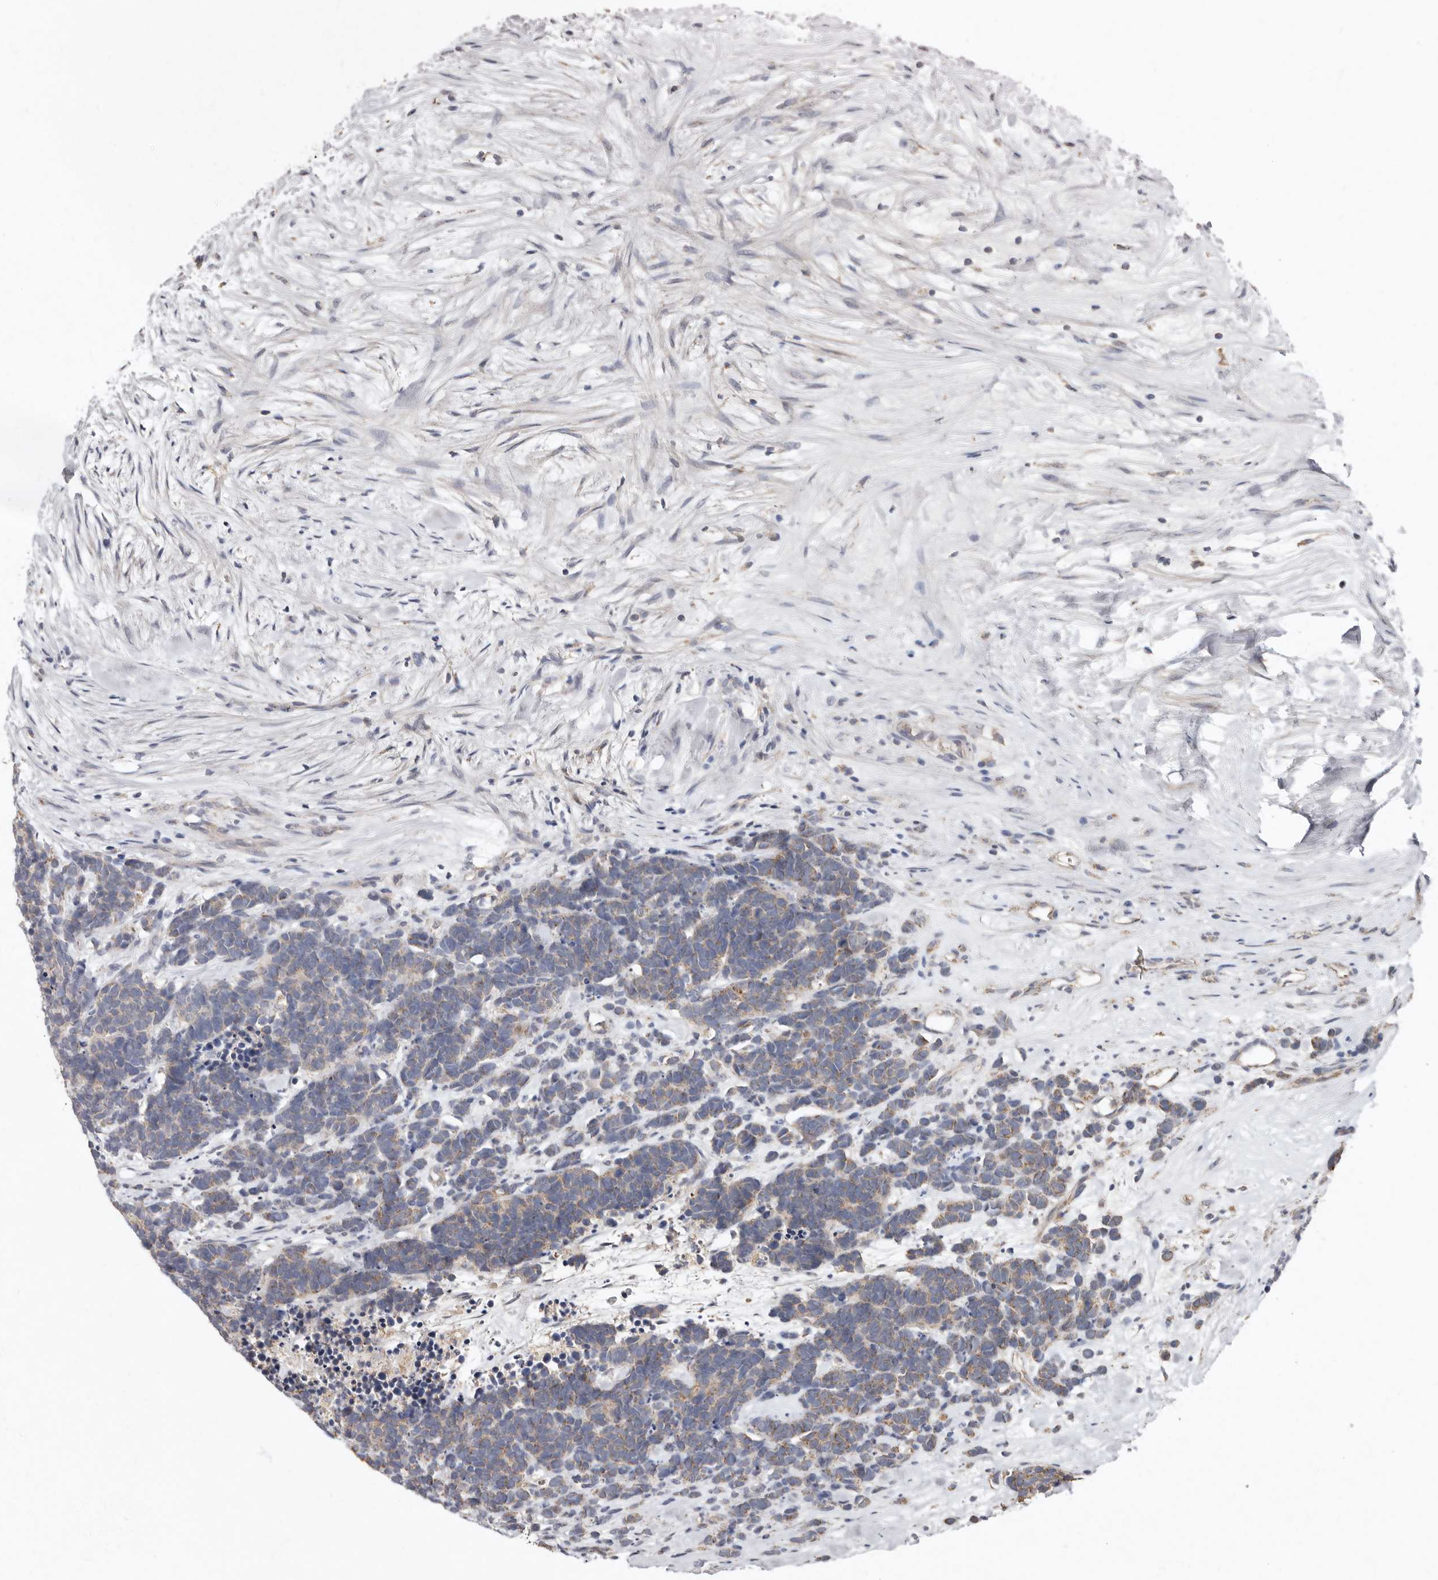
{"staining": {"intensity": "weak", "quantity": "25%-75%", "location": "cytoplasmic/membranous"}, "tissue": "carcinoid", "cell_type": "Tumor cells", "image_type": "cancer", "snomed": [{"axis": "morphology", "description": "Carcinoma, NOS"}, {"axis": "morphology", "description": "Carcinoid, malignant, NOS"}, {"axis": "topography", "description": "Urinary bladder"}], "caption": "This photomicrograph exhibits immunohistochemistry staining of carcinoid, with low weak cytoplasmic/membranous staining in approximately 25%-75% of tumor cells.", "gene": "KIF26B", "patient": {"sex": "male", "age": 57}}